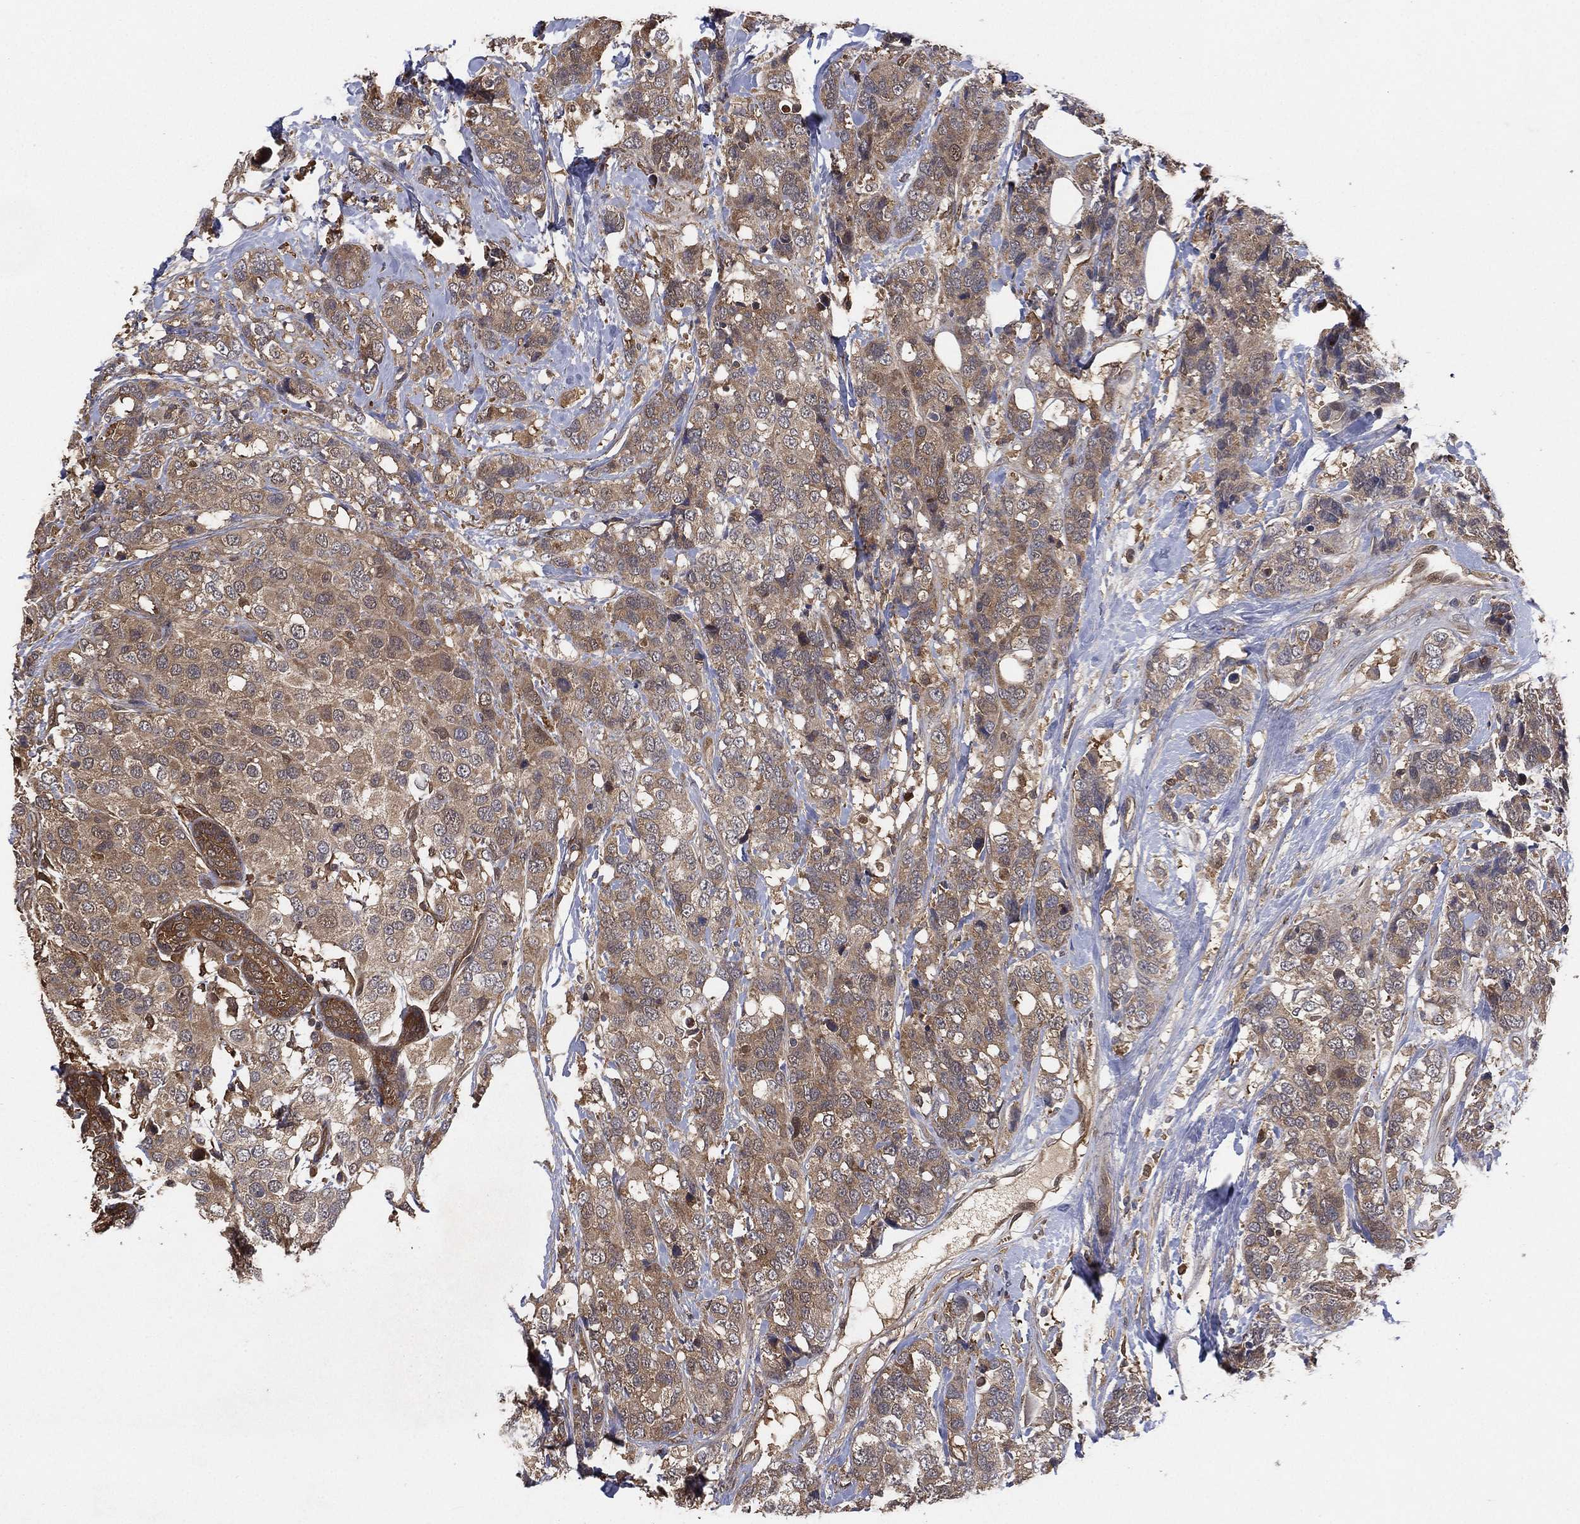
{"staining": {"intensity": "moderate", "quantity": "<25%", "location": "cytoplasmic/membranous"}, "tissue": "breast cancer", "cell_type": "Tumor cells", "image_type": "cancer", "snomed": [{"axis": "morphology", "description": "Lobular carcinoma"}, {"axis": "topography", "description": "Breast"}], "caption": "A high-resolution image shows immunohistochemistry staining of breast lobular carcinoma, which displays moderate cytoplasmic/membranous expression in about <25% of tumor cells. (brown staining indicates protein expression, while blue staining denotes nuclei).", "gene": "PSMG4", "patient": {"sex": "female", "age": 59}}